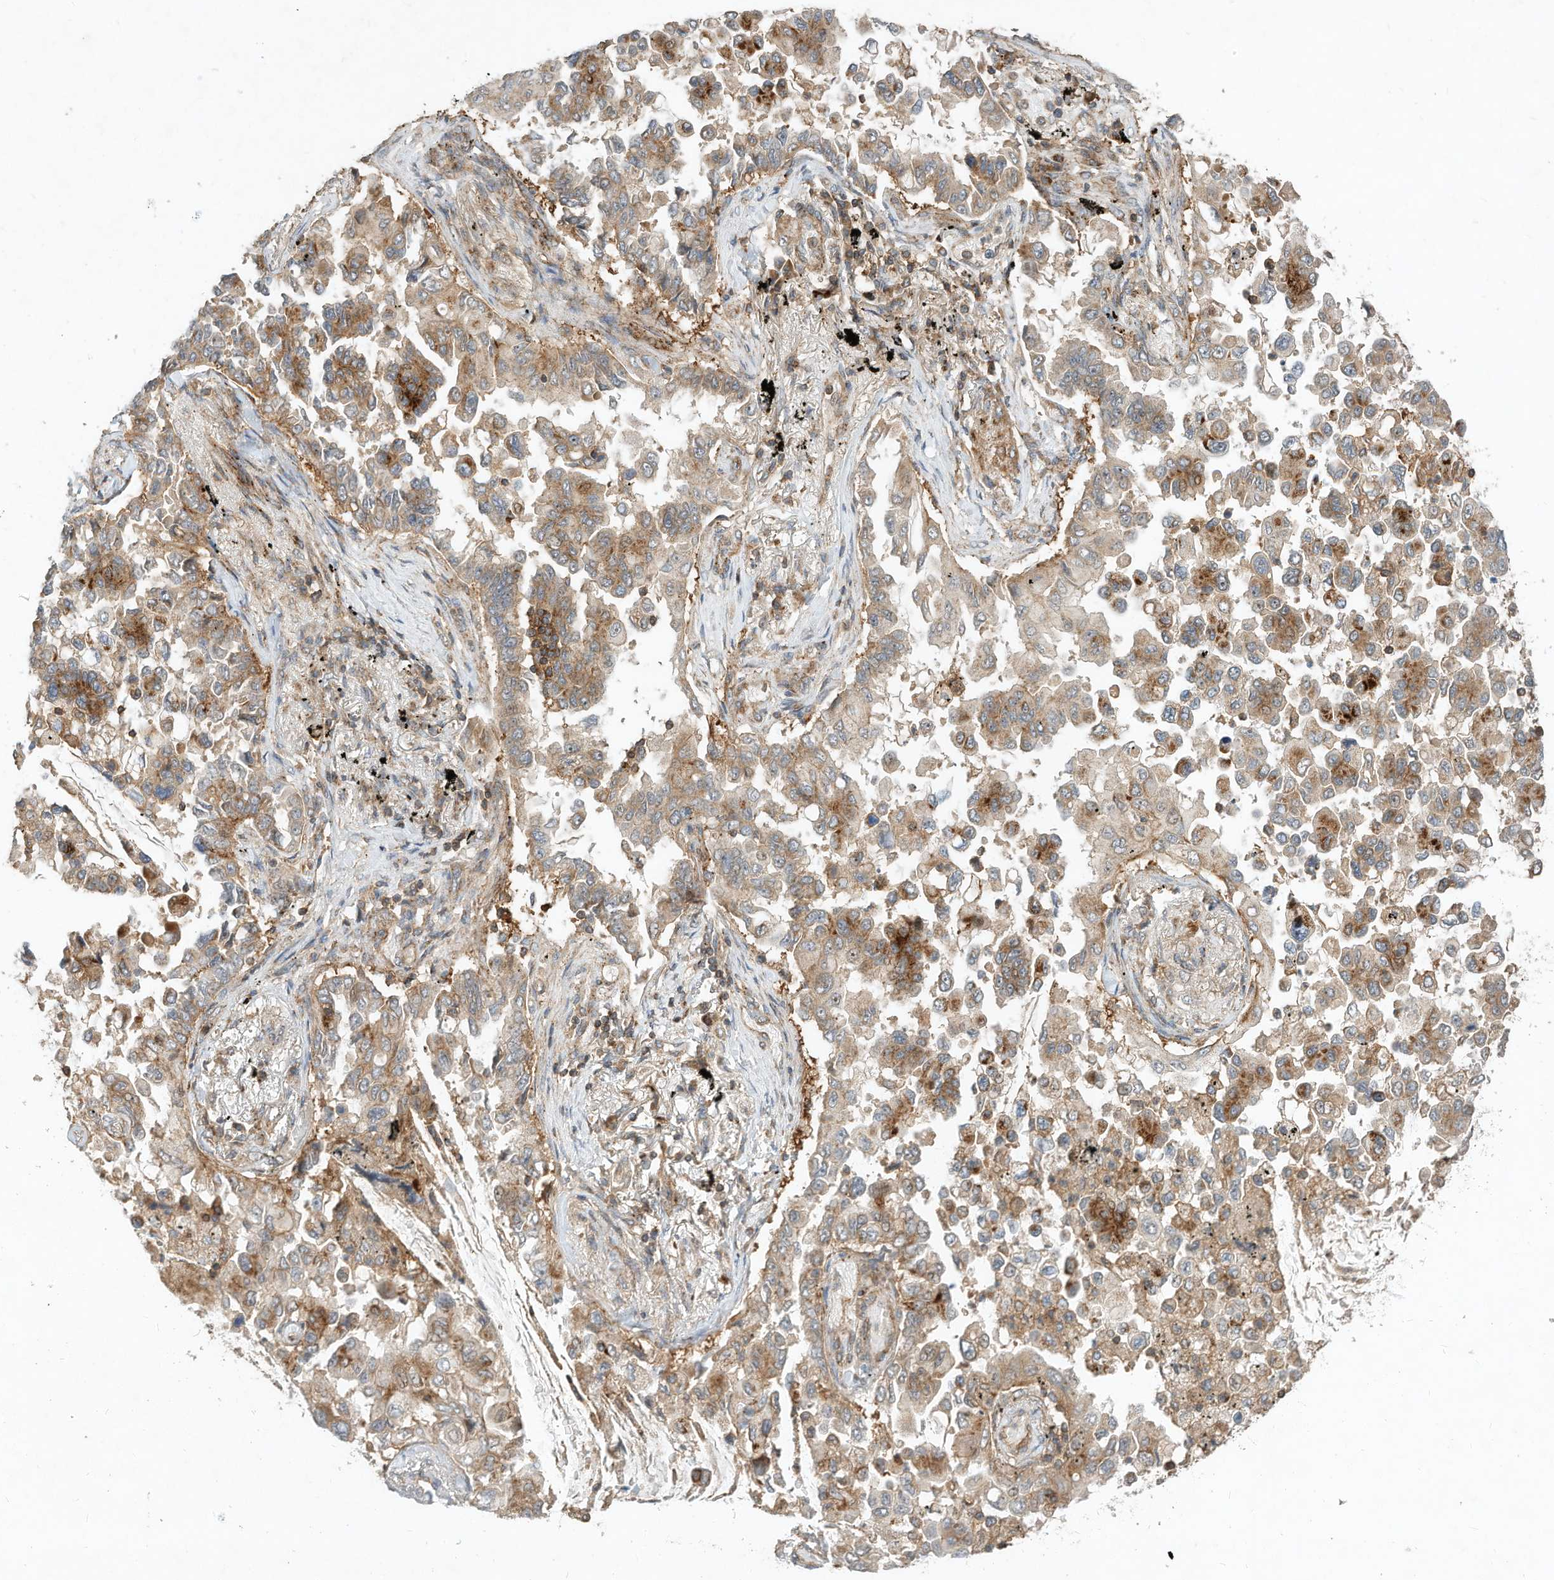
{"staining": {"intensity": "moderate", "quantity": ">75%", "location": "cytoplasmic/membranous"}, "tissue": "lung cancer", "cell_type": "Tumor cells", "image_type": "cancer", "snomed": [{"axis": "morphology", "description": "Adenocarcinoma, NOS"}, {"axis": "topography", "description": "Lung"}], "caption": "This micrograph reveals adenocarcinoma (lung) stained with immunohistochemistry (IHC) to label a protein in brown. The cytoplasmic/membranous of tumor cells show moderate positivity for the protein. Nuclei are counter-stained blue.", "gene": "CPAMD8", "patient": {"sex": "female", "age": 67}}